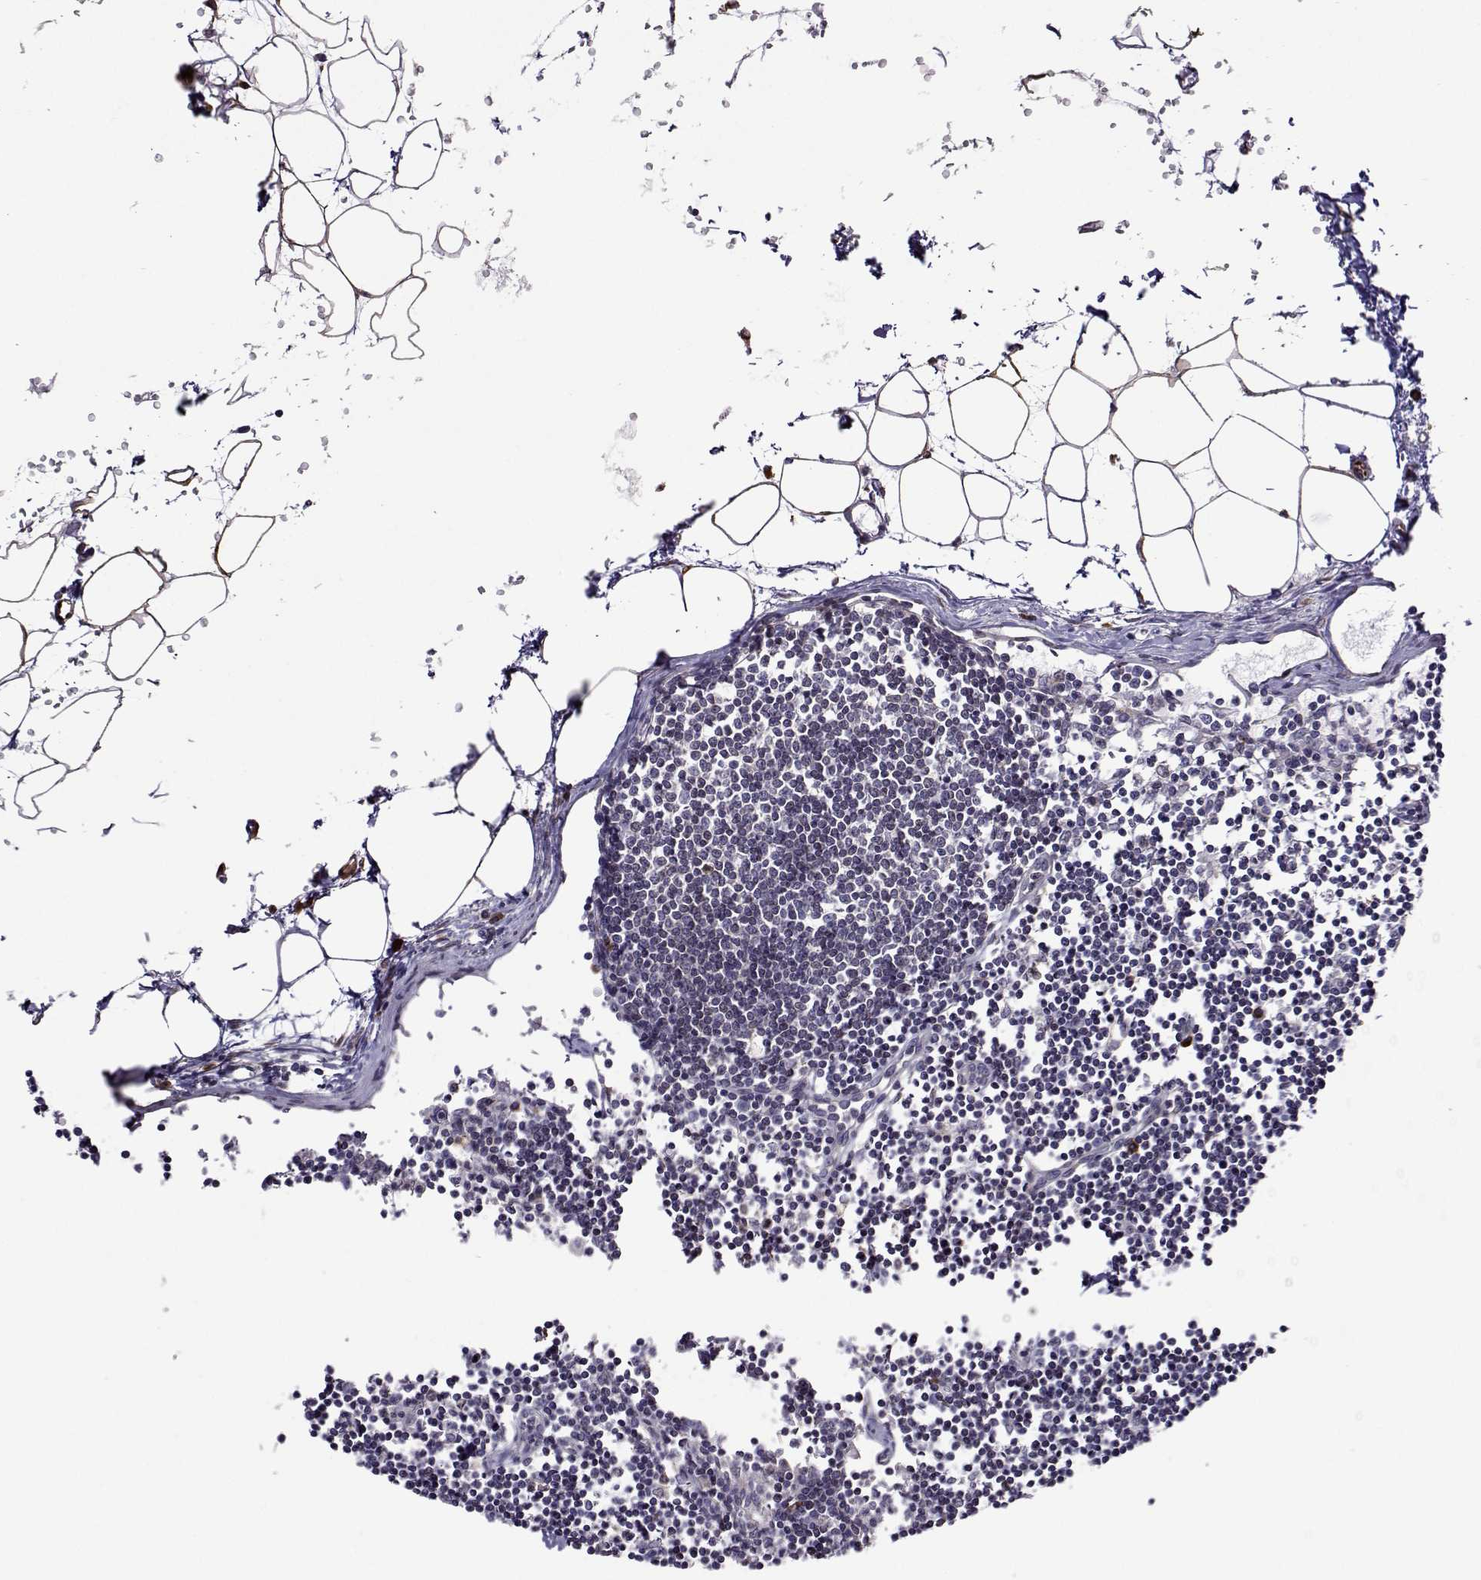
{"staining": {"intensity": "negative", "quantity": "none", "location": "none"}, "tissue": "lymph node", "cell_type": "Germinal center cells", "image_type": "normal", "snomed": [{"axis": "morphology", "description": "Normal tissue, NOS"}, {"axis": "topography", "description": "Lymph node"}], "caption": "There is no significant staining in germinal center cells of lymph node. (Stains: DAB IHC with hematoxylin counter stain, Microscopy: brightfield microscopy at high magnification).", "gene": "PGRMC2", "patient": {"sex": "female", "age": 65}}